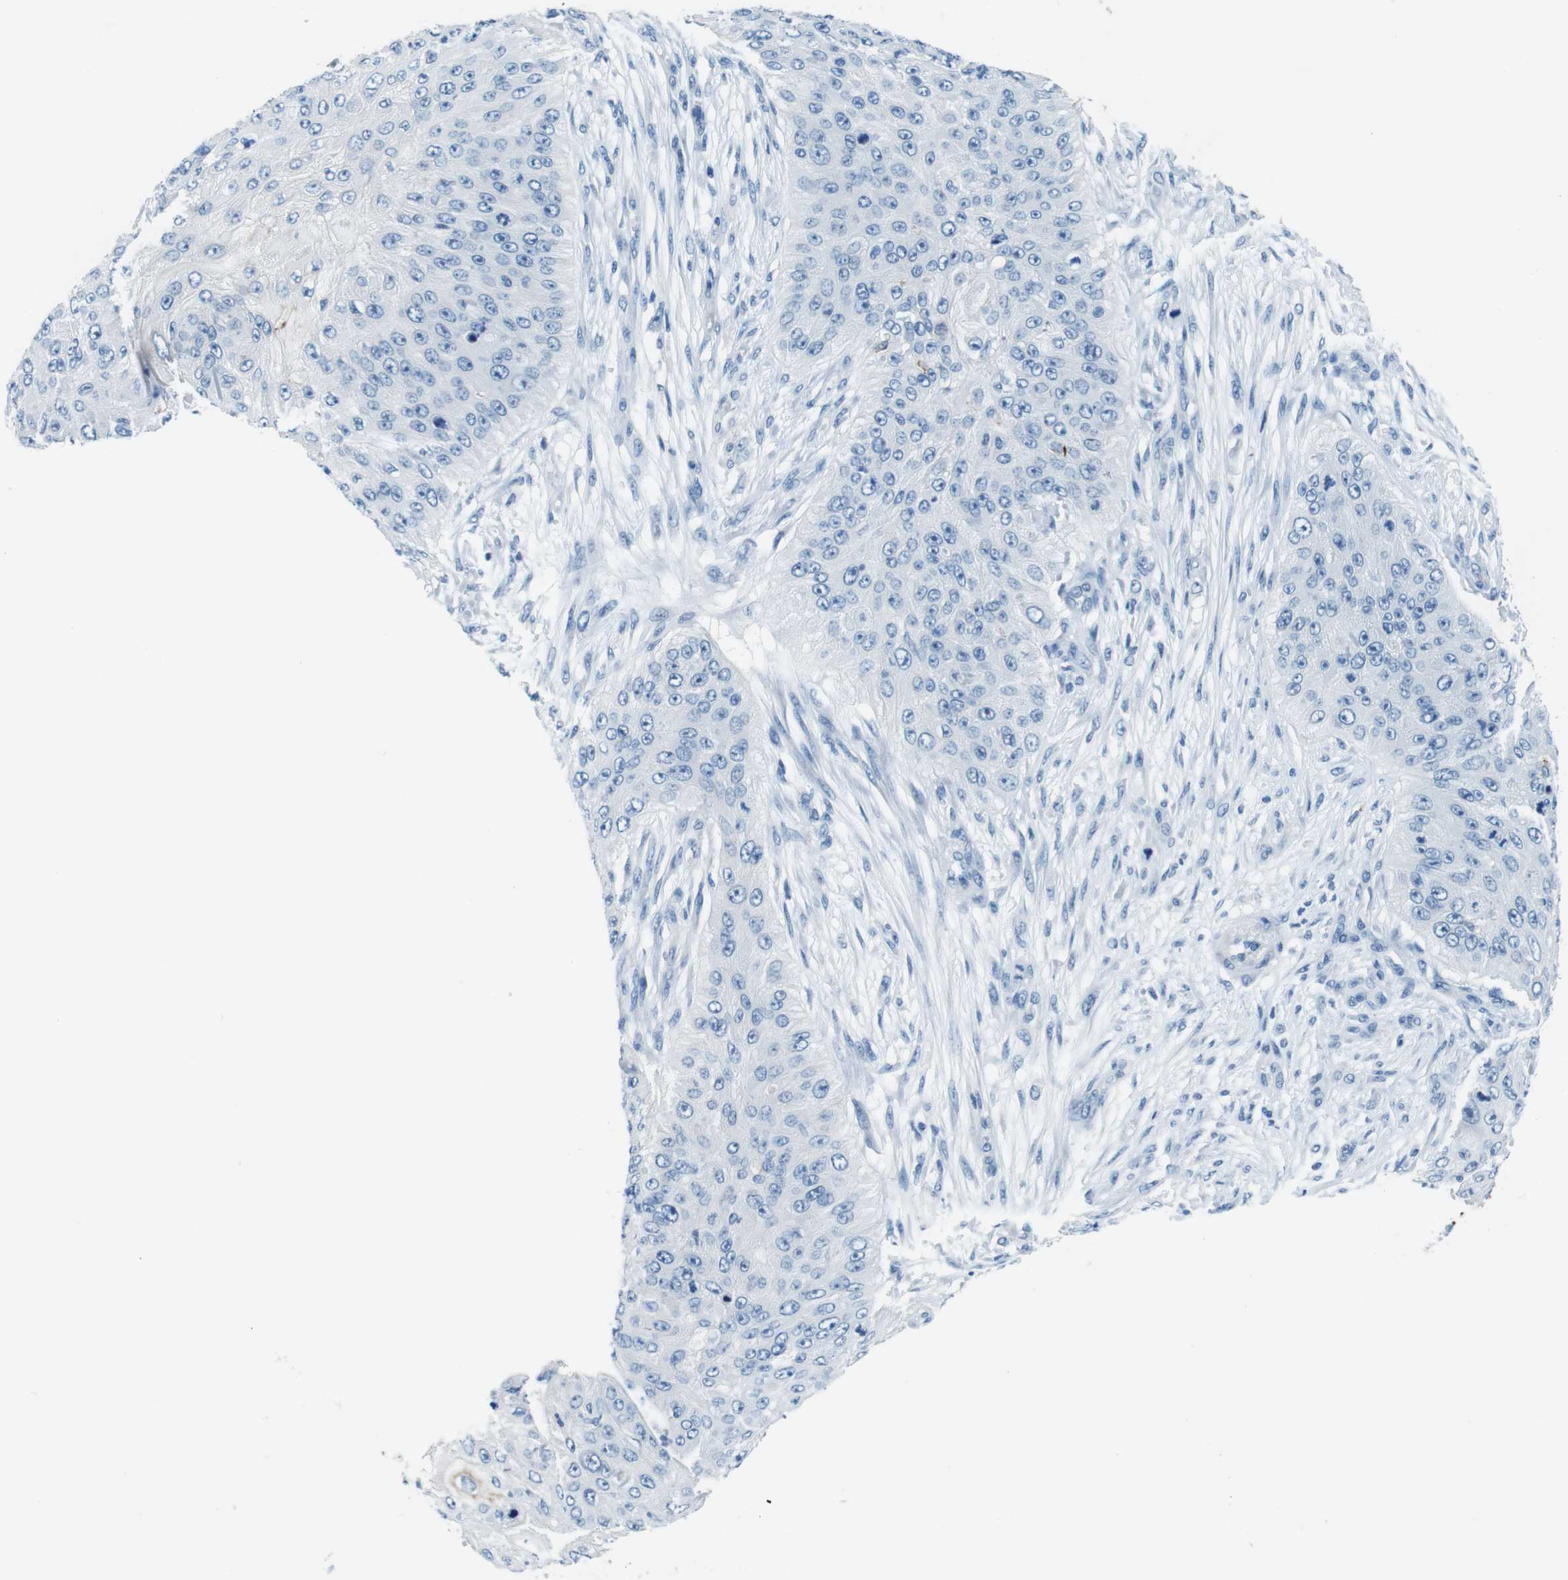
{"staining": {"intensity": "negative", "quantity": "none", "location": "none"}, "tissue": "skin cancer", "cell_type": "Tumor cells", "image_type": "cancer", "snomed": [{"axis": "morphology", "description": "Squamous cell carcinoma, NOS"}, {"axis": "topography", "description": "Skin"}], "caption": "High power microscopy photomicrograph of an immunohistochemistry (IHC) micrograph of squamous cell carcinoma (skin), revealing no significant expression in tumor cells. The staining was performed using DAB to visualize the protein expression in brown, while the nuclei were stained in blue with hematoxylin (Magnification: 20x).", "gene": "SLC35A3", "patient": {"sex": "female", "age": 80}}